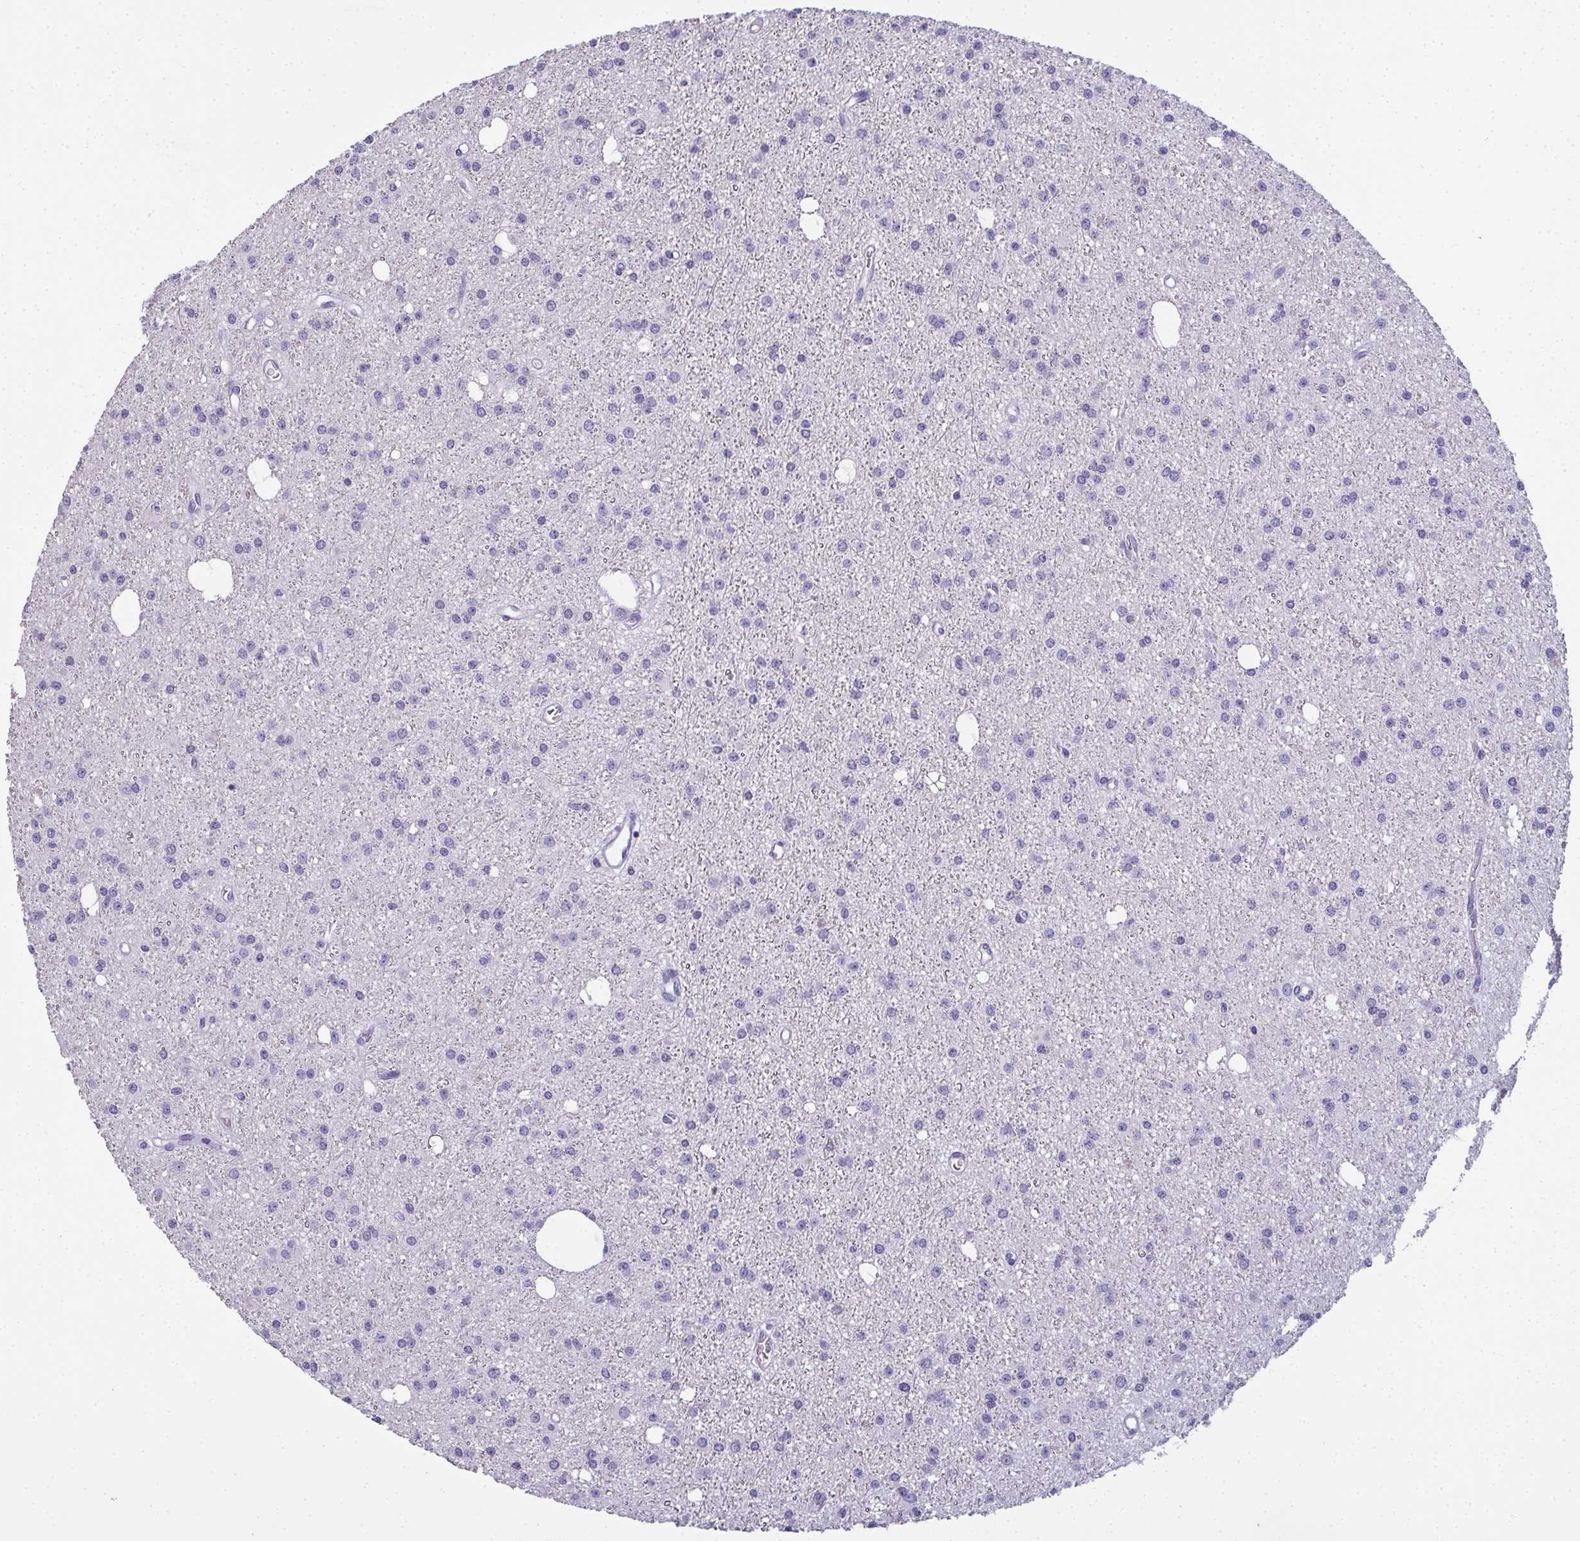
{"staining": {"intensity": "negative", "quantity": "none", "location": "none"}, "tissue": "glioma", "cell_type": "Tumor cells", "image_type": "cancer", "snomed": [{"axis": "morphology", "description": "Glioma, malignant, Low grade"}, {"axis": "topography", "description": "Brain"}], "caption": "Malignant low-grade glioma stained for a protein using immunohistochemistry exhibits no staining tumor cells.", "gene": "SLC36A2", "patient": {"sex": "male", "age": 27}}